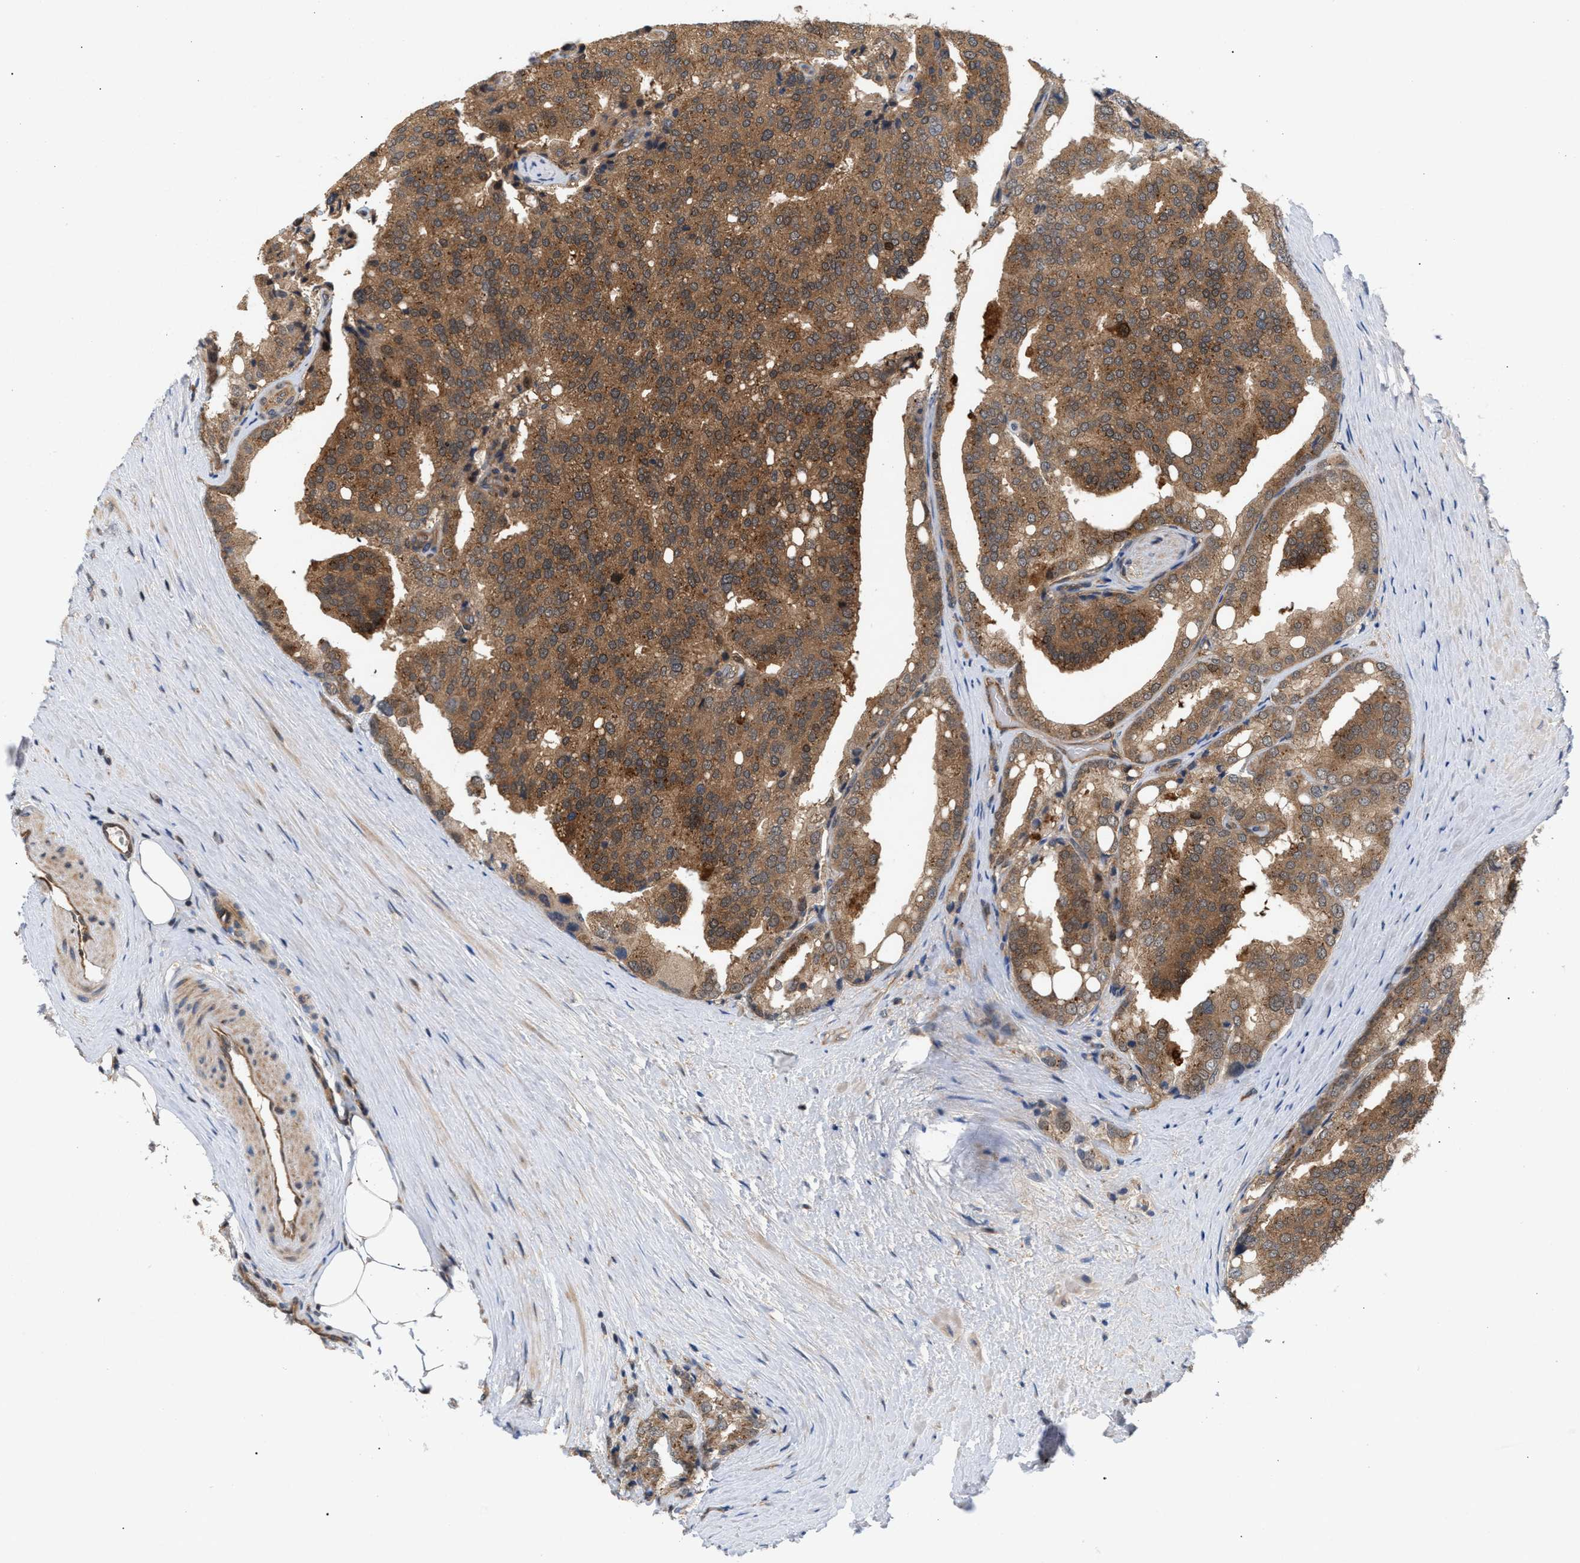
{"staining": {"intensity": "moderate", "quantity": ">75%", "location": "cytoplasmic/membranous"}, "tissue": "prostate cancer", "cell_type": "Tumor cells", "image_type": "cancer", "snomed": [{"axis": "morphology", "description": "Adenocarcinoma, High grade"}, {"axis": "topography", "description": "Prostate"}], "caption": "Brown immunohistochemical staining in human high-grade adenocarcinoma (prostate) exhibits moderate cytoplasmic/membranous expression in about >75% of tumor cells.", "gene": "GLOD4", "patient": {"sex": "male", "age": 50}}